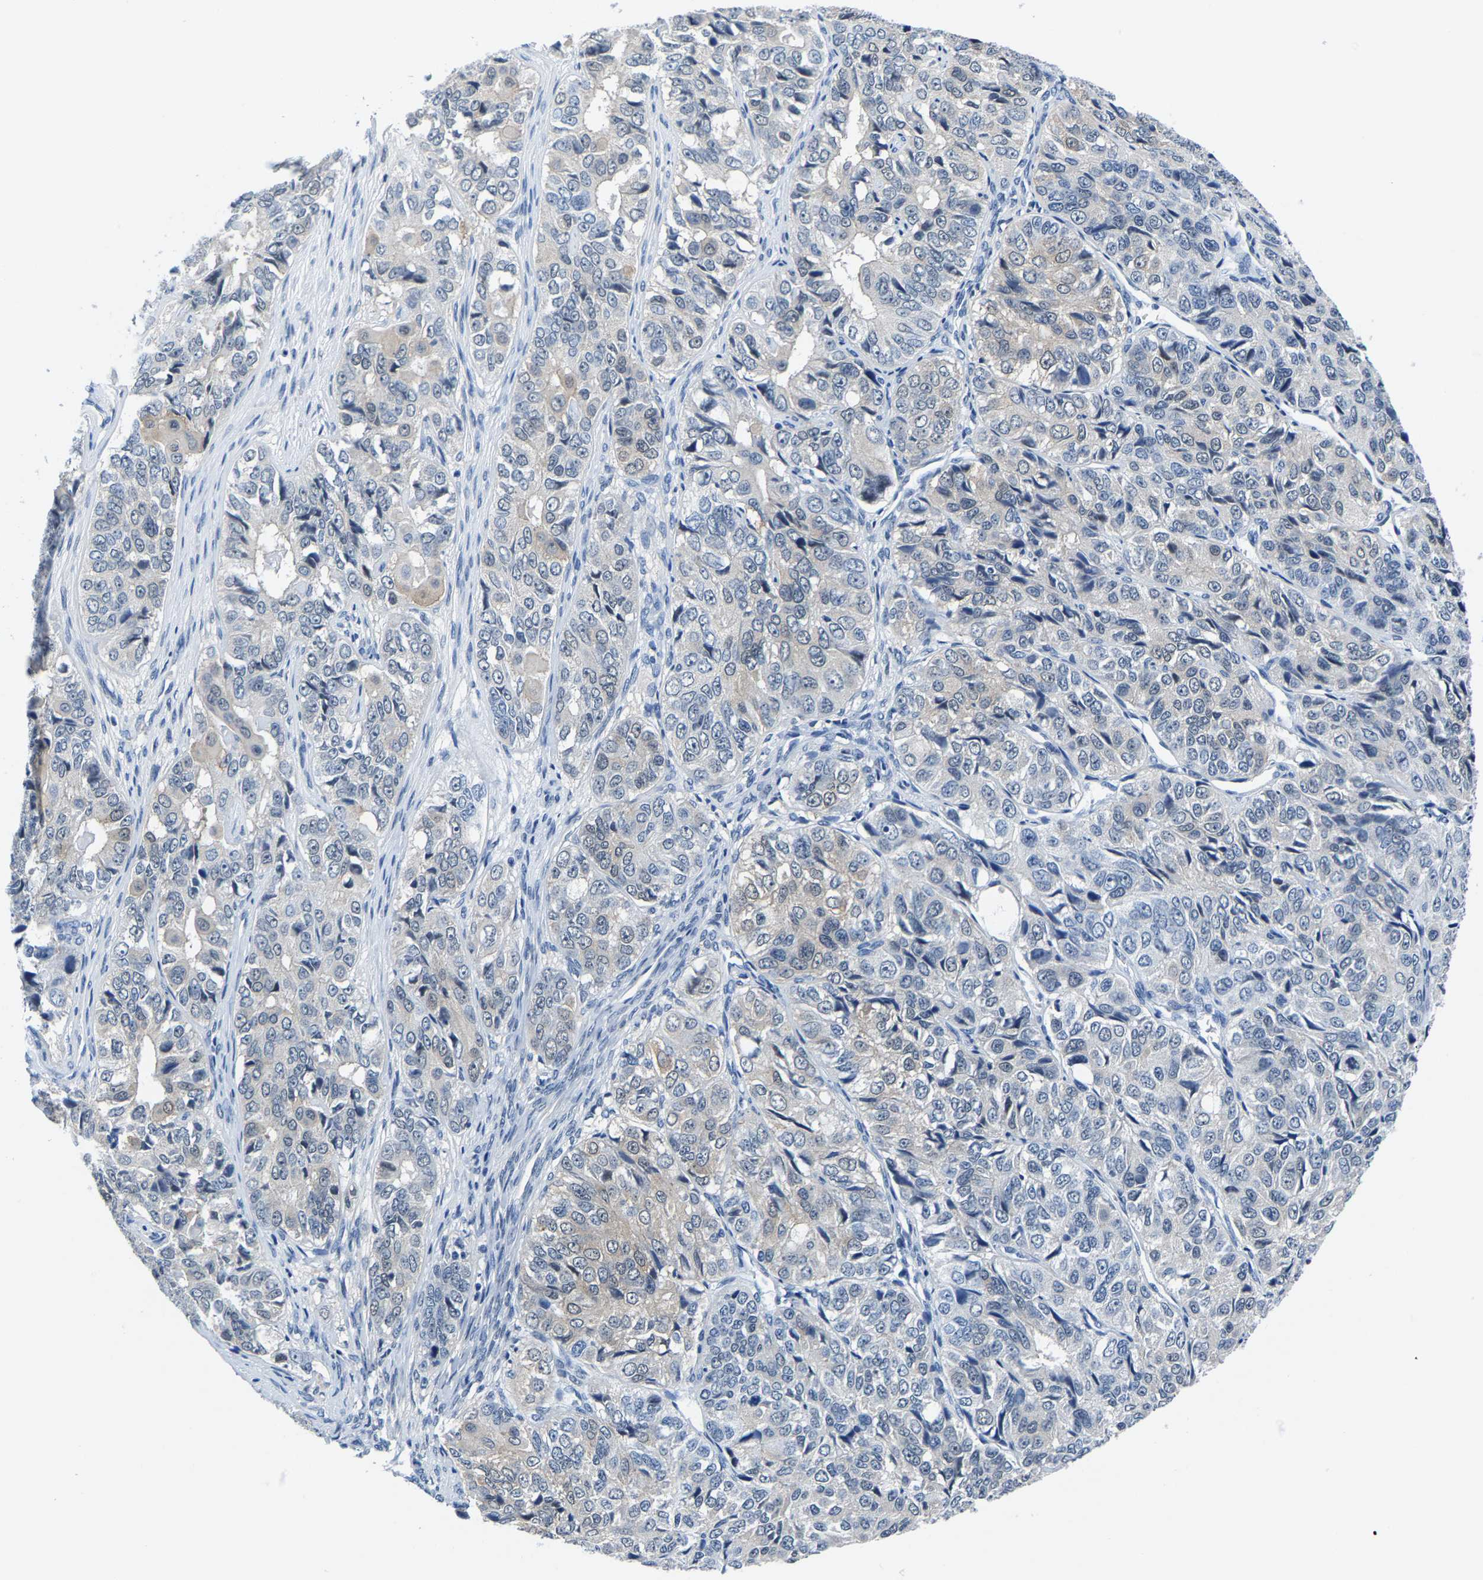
{"staining": {"intensity": "negative", "quantity": "none", "location": "none"}, "tissue": "ovarian cancer", "cell_type": "Tumor cells", "image_type": "cancer", "snomed": [{"axis": "morphology", "description": "Carcinoma, endometroid"}, {"axis": "topography", "description": "Ovary"}], "caption": "There is no significant staining in tumor cells of endometroid carcinoma (ovarian).", "gene": "SSH3", "patient": {"sex": "female", "age": 51}}